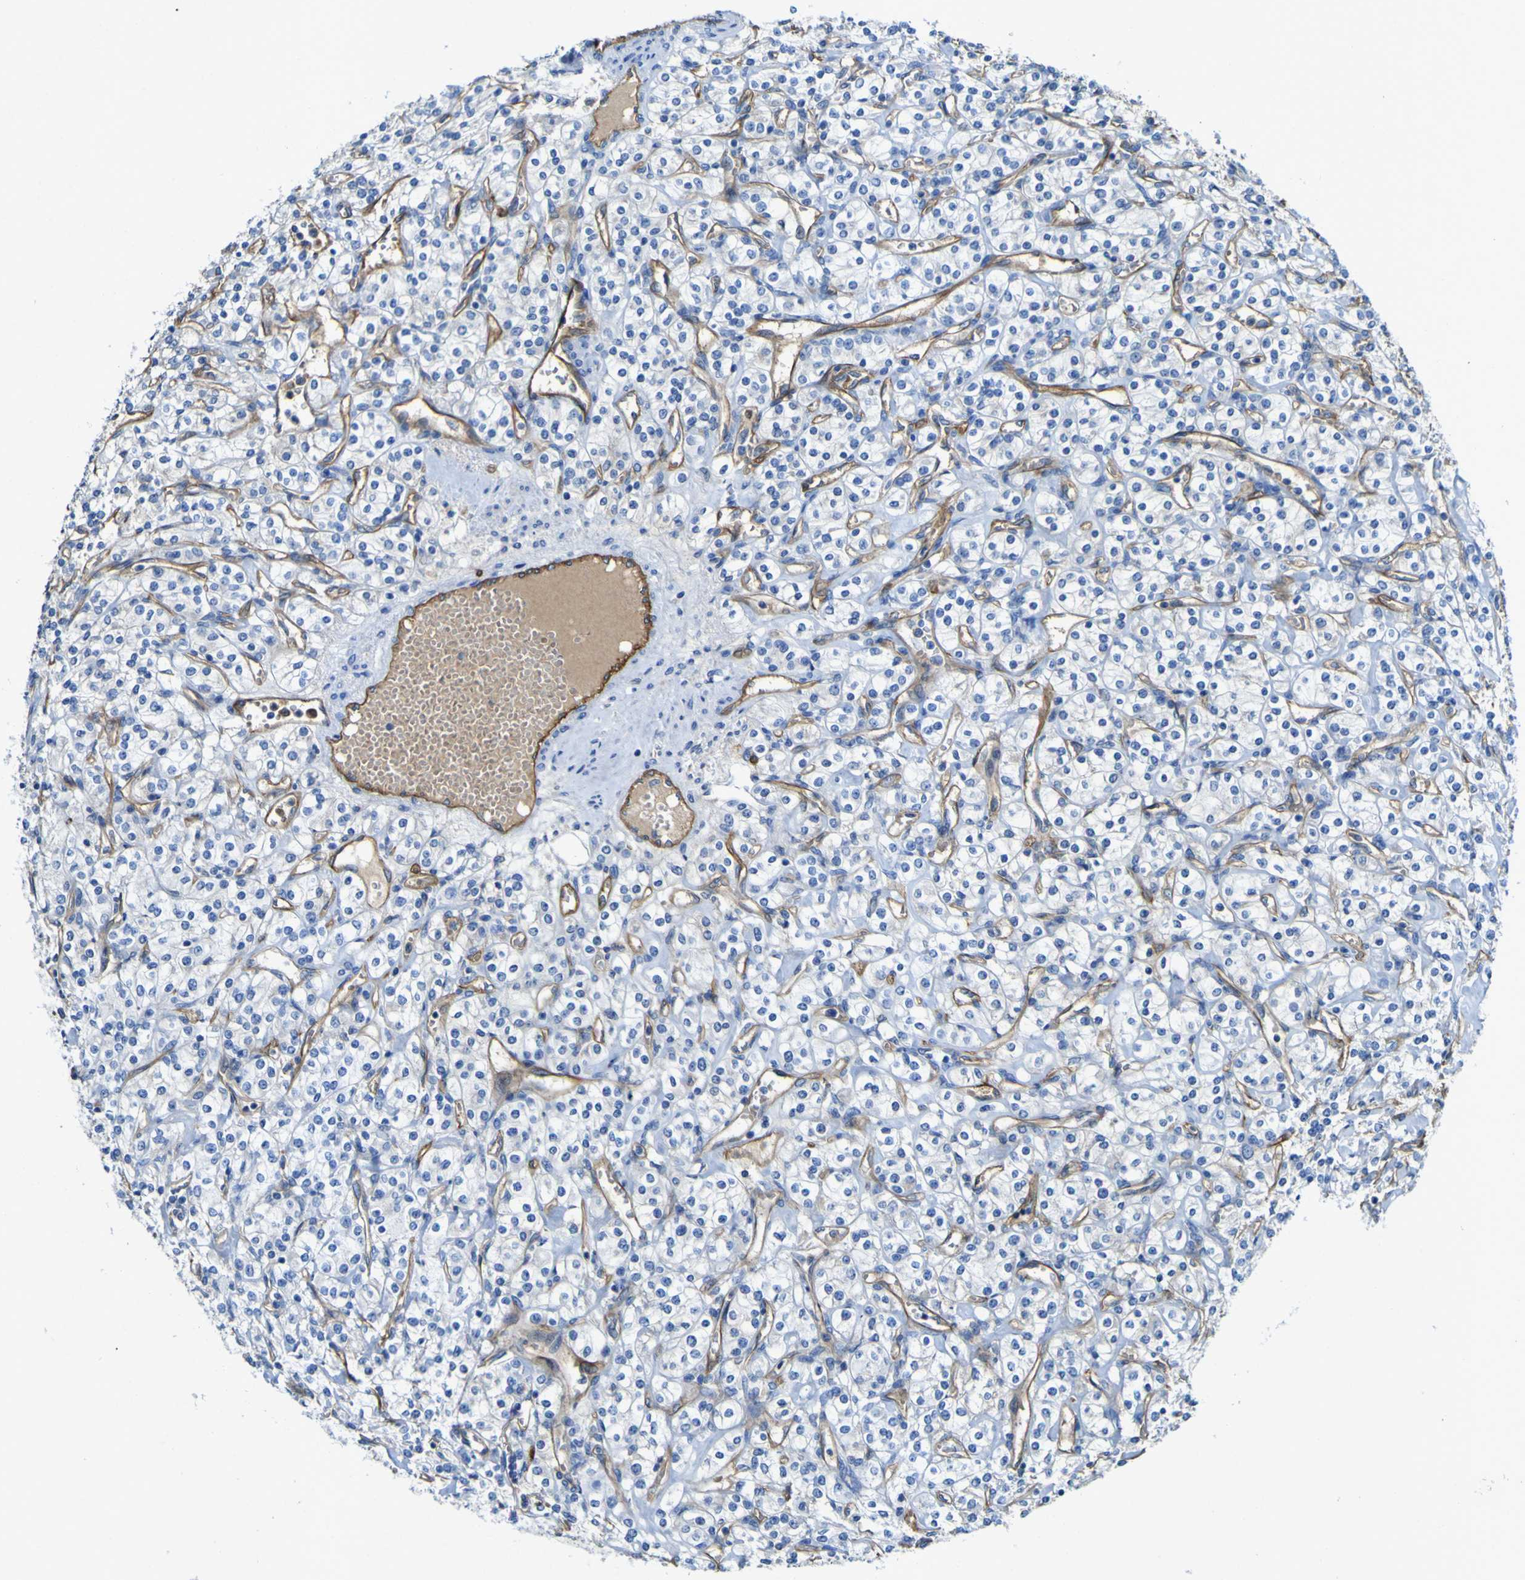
{"staining": {"intensity": "negative", "quantity": "none", "location": "none"}, "tissue": "renal cancer", "cell_type": "Tumor cells", "image_type": "cancer", "snomed": [{"axis": "morphology", "description": "Adenocarcinoma, NOS"}, {"axis": "topography", "description": "Kidney"}], "caption": "DAB immunohistochemical staining of renal cancer demonstrates no significant expression in tumor cells.", "gene": "CD93", "patient": {"sex": "male", "age": 77}}